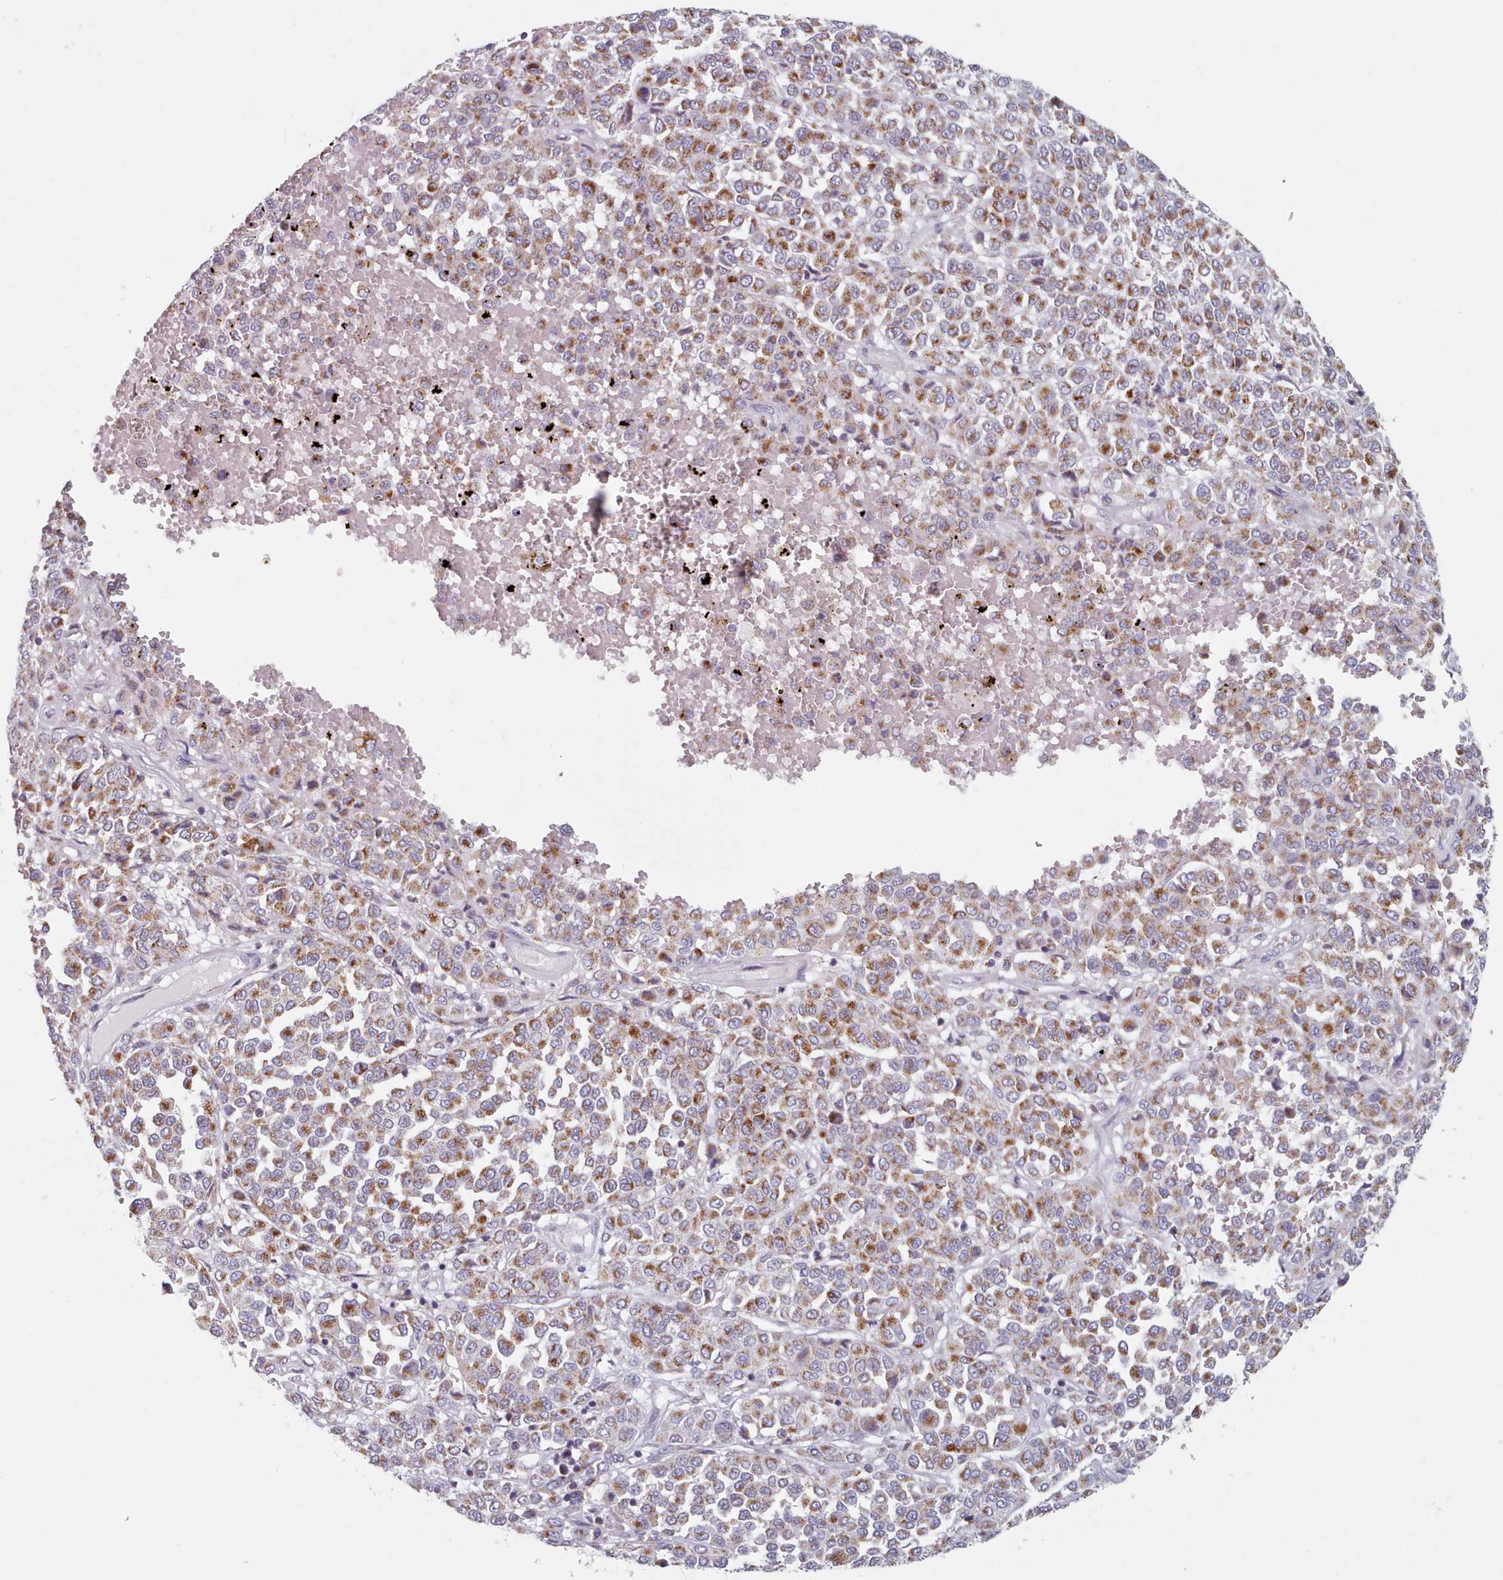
{"staining": {"intensity": "moderate", "quantity": ">75%", "location": "cytoplasmic/membranous"}, "tissue": "melanoma", "cell_type": "Tumor cells", "image_type": "cancer", "snomed": [{"axis": "morphology", "description": "Malignant melanoma, Metastatic site"}, {"axis": "topography", "description": "Pancreas"}], "caption": "IHC of malignant melanoma (metastatic site) exhibits medium levels of moderate cytoplasmic/membranous expression in about >75% of tumor cells.", "gene": "FAM170B", "patient": {"sex": "female", "age": 30}}